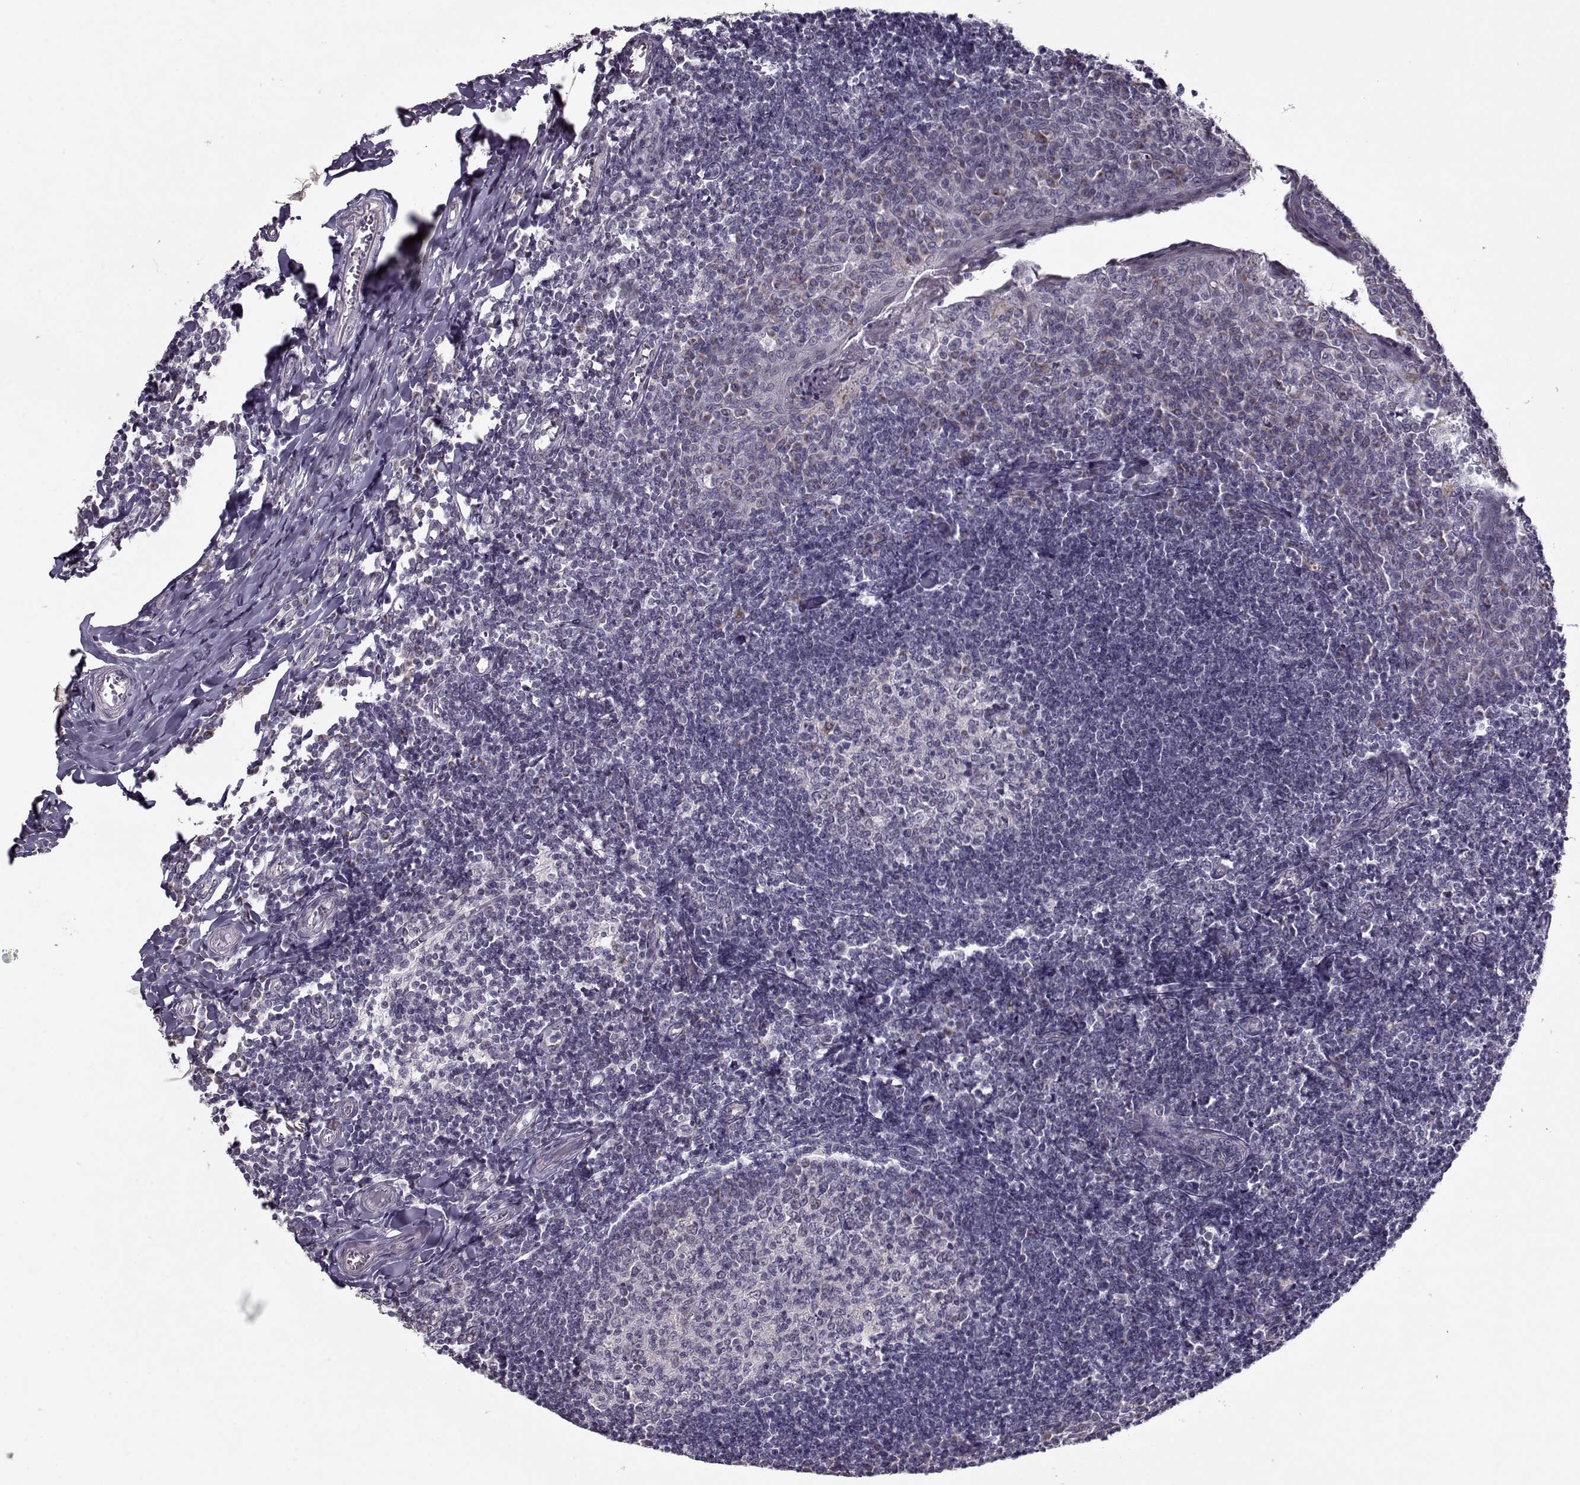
{"staining": {"intensity": "negative", "quantity": "none", "location": "none"}, "tissue": "tonsil", "cell_type": "Germinal center cells", "image_type": "normal", "snomed": [{"axis": "morphology", "description": "Normal tissue, NOS"}, {"axis": "topography", "description": "Tonsil"}], "caption": "Tonsil was stained to show a protein in brown. There is no significant positivity in germinal center cells. Brightfield microscopy of immunohistochemistry (IHC) stained with DAB (brown) and hematoxylin (blue), captured at high magnification.", "gene": "SEC16B", "patient": {"sex": "female", "age": 12}}